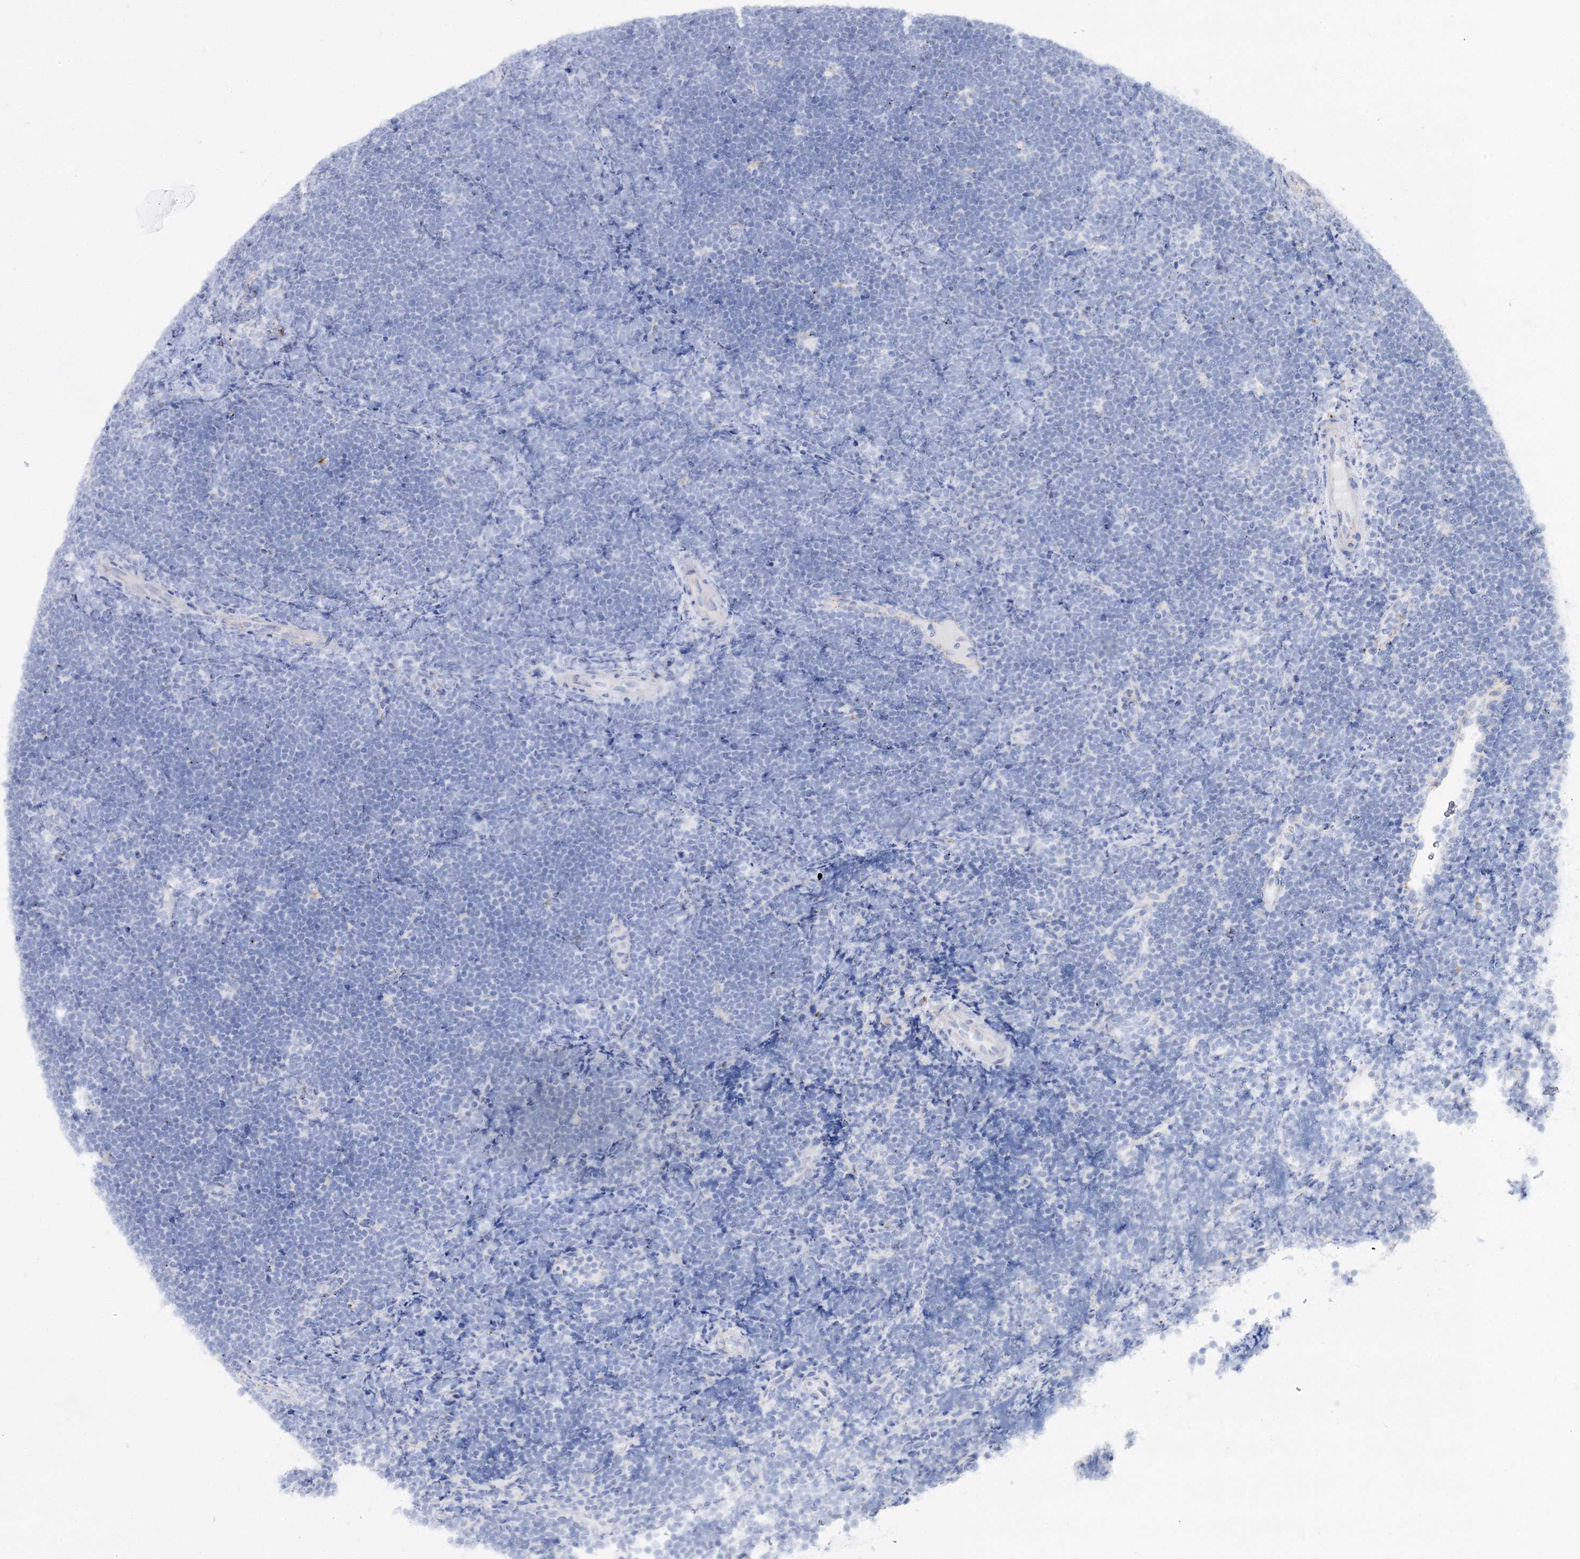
{"staining": {"intensity": "negative", "quantity": "none", "location": "none"}, "tissue": "lymphoma", "cell_type": "Tumor cells", "image_type": "cancer", "snomed": [{"axis": "morphology", "description": "Malignant lymphoma, non-Hodgkin's type, High grade"}, {"axis": "topography", "description": "Lymph node"}], "caption": "Immunohistochemistry (IHC) of human high-grade malignant lymphoma, non-Hodgkin's type displays no expression in tumor cells.", "gene": "SLC3A1", "patient": {"sex": "male", "age": 13}}